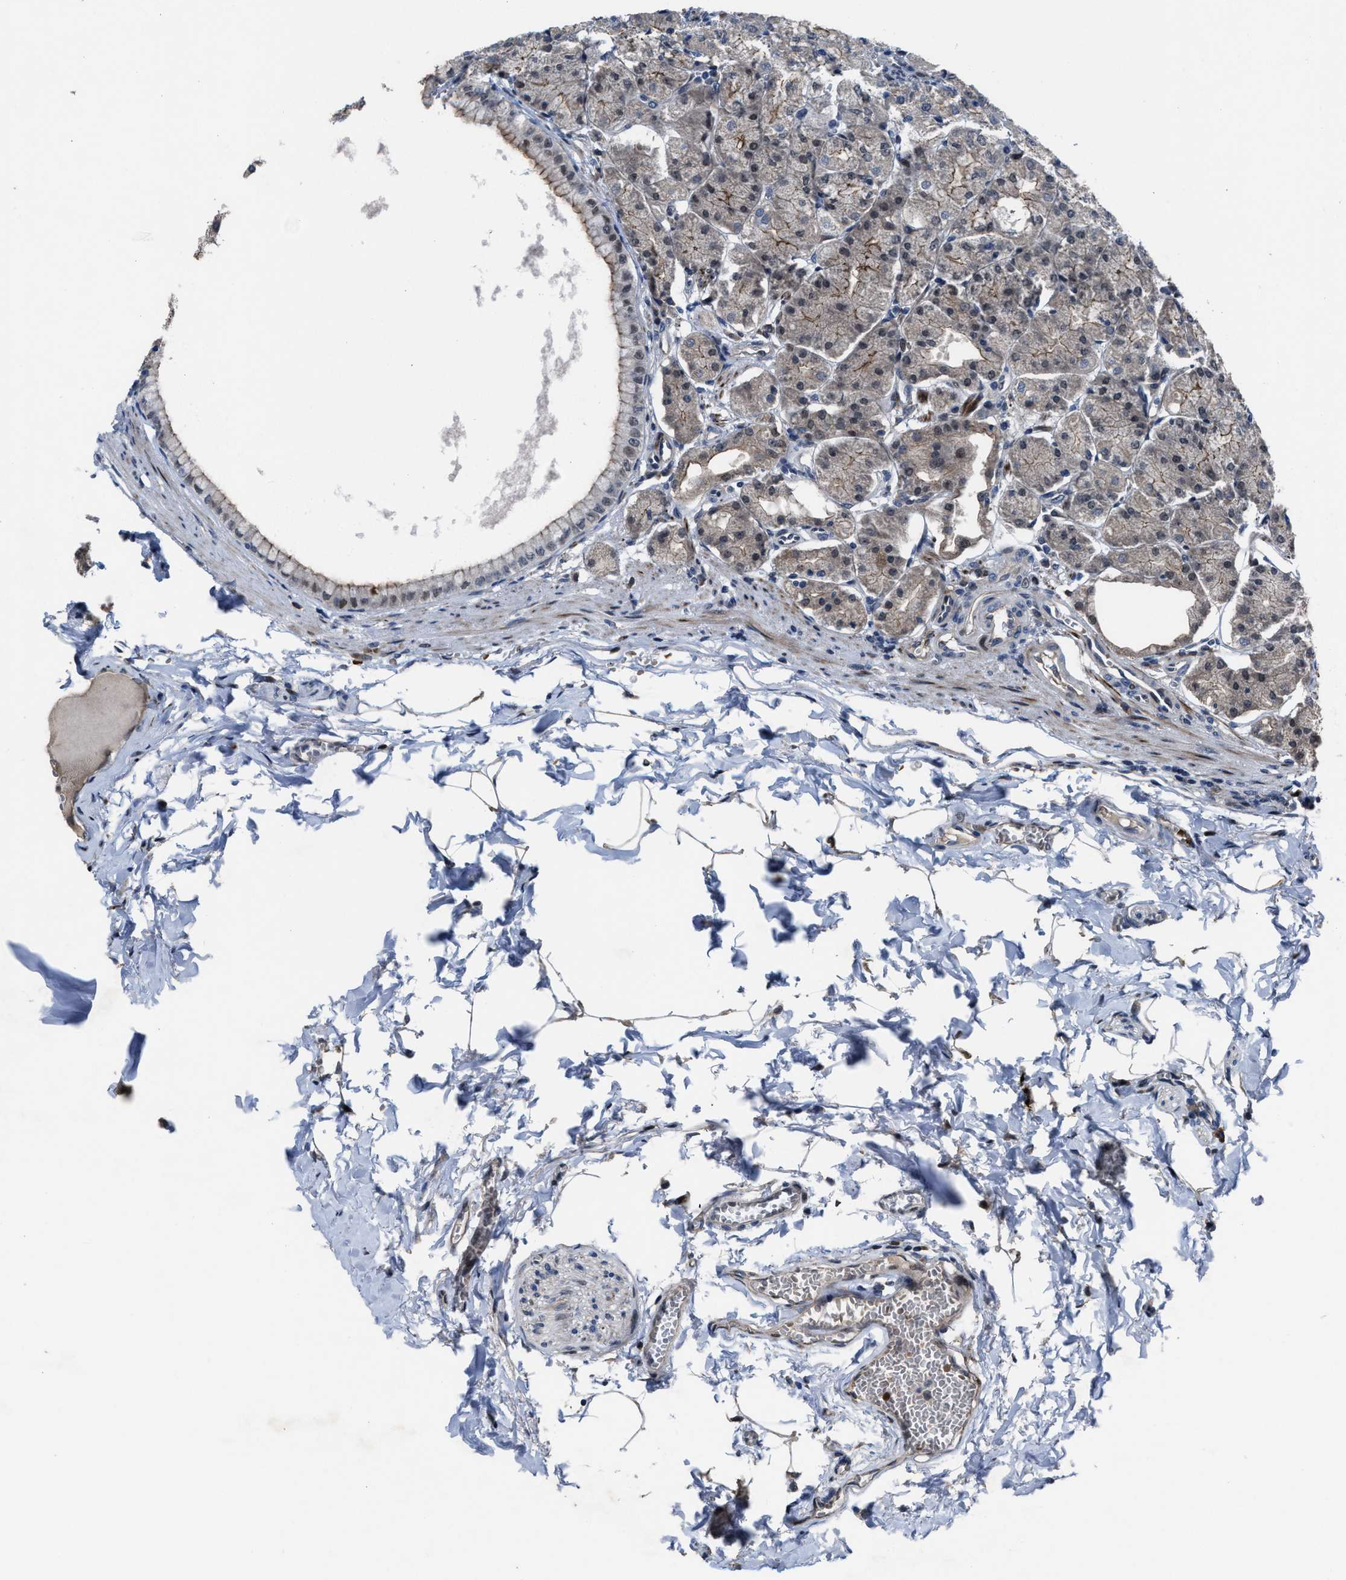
{"staining": {"intensity": "moderate", "quantity": "25%-75%", "location": "cytoplasmic/membranous,nuclear"}, "tissue": "stomach", "cell_type": "Glandular cells", "image_type": "normal", "snomed": [{"axis": "morphology", "description": "Normal tissue, NOS"}, {"axis": "topography", "description": "Stomach, lower"}], "caption": "Immunohistochemistry (IHC) staining of unremarkable stomach, which exhibits medium levels of moderate cytoplasmic/membranous,nuclear positivity in approximately 25%-75% of glandular cells indicating moderate cytoplasmic/membranous,nuclear protein staining. The staining was performed using DAB (brown) for protein detection and nuclei were counterstained in hematoxylin (blue).", "gene": "HAUS6", "patient": {"sex": "male", "age": 71}}